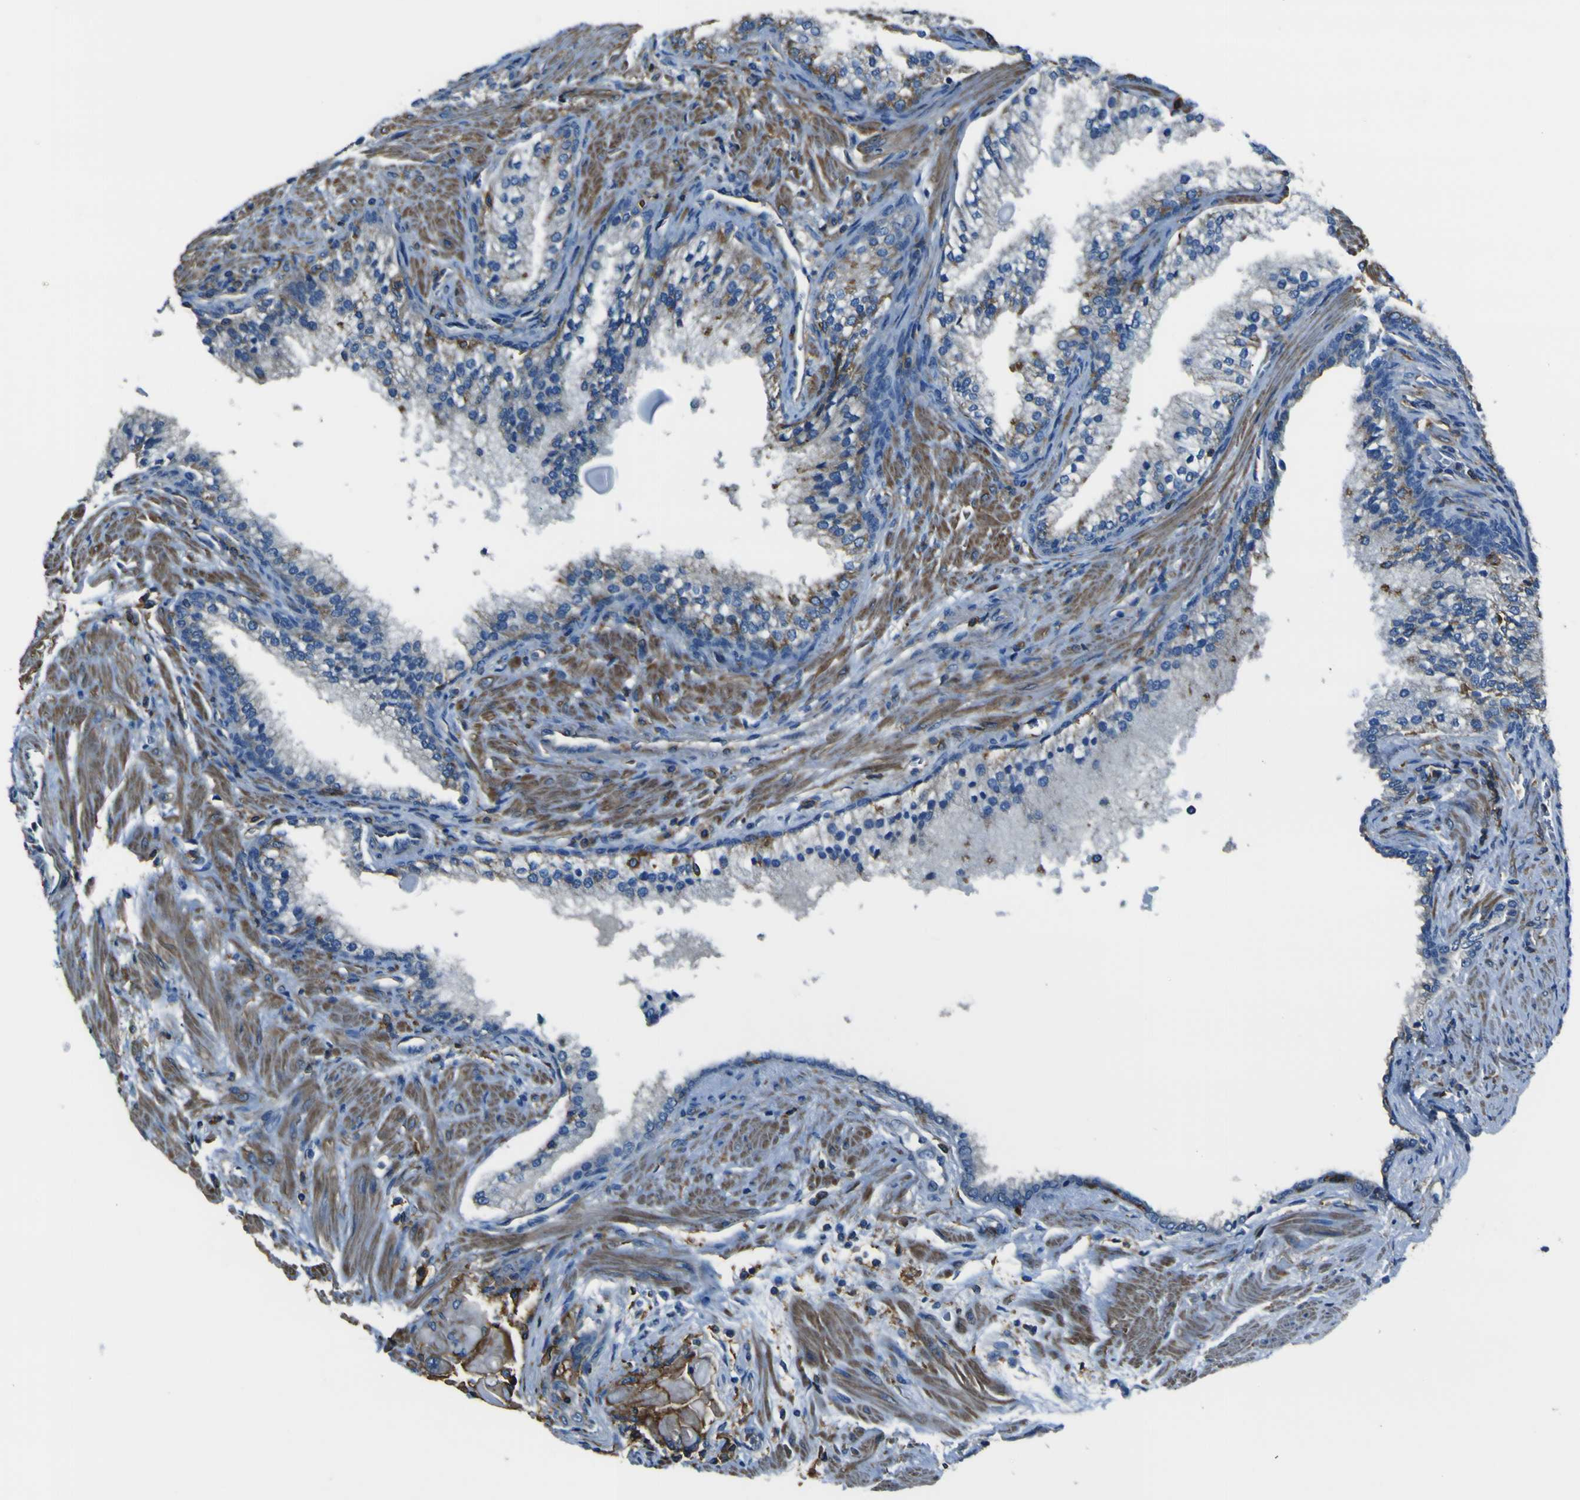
{"staining": {"intensity": "negative", "quantity": "none", "location": "none"}, "tissue": "prostate cancer", "cell_type": "Tumor cells", "image_type": "cancer", "snomed": [{"axis": "morphology", "description": "Adenocarcinoma, High grade"}, {"axis": "topography", "description": "Prostate"}], "caption": "The photomicrograph demonstrates no staining of tumor cells in prostate high-grade adenocarcinoma. (DAB IHC, high magnification).", "gene": "LAIR1", "patient": {"sex": "male", "age": 58}}